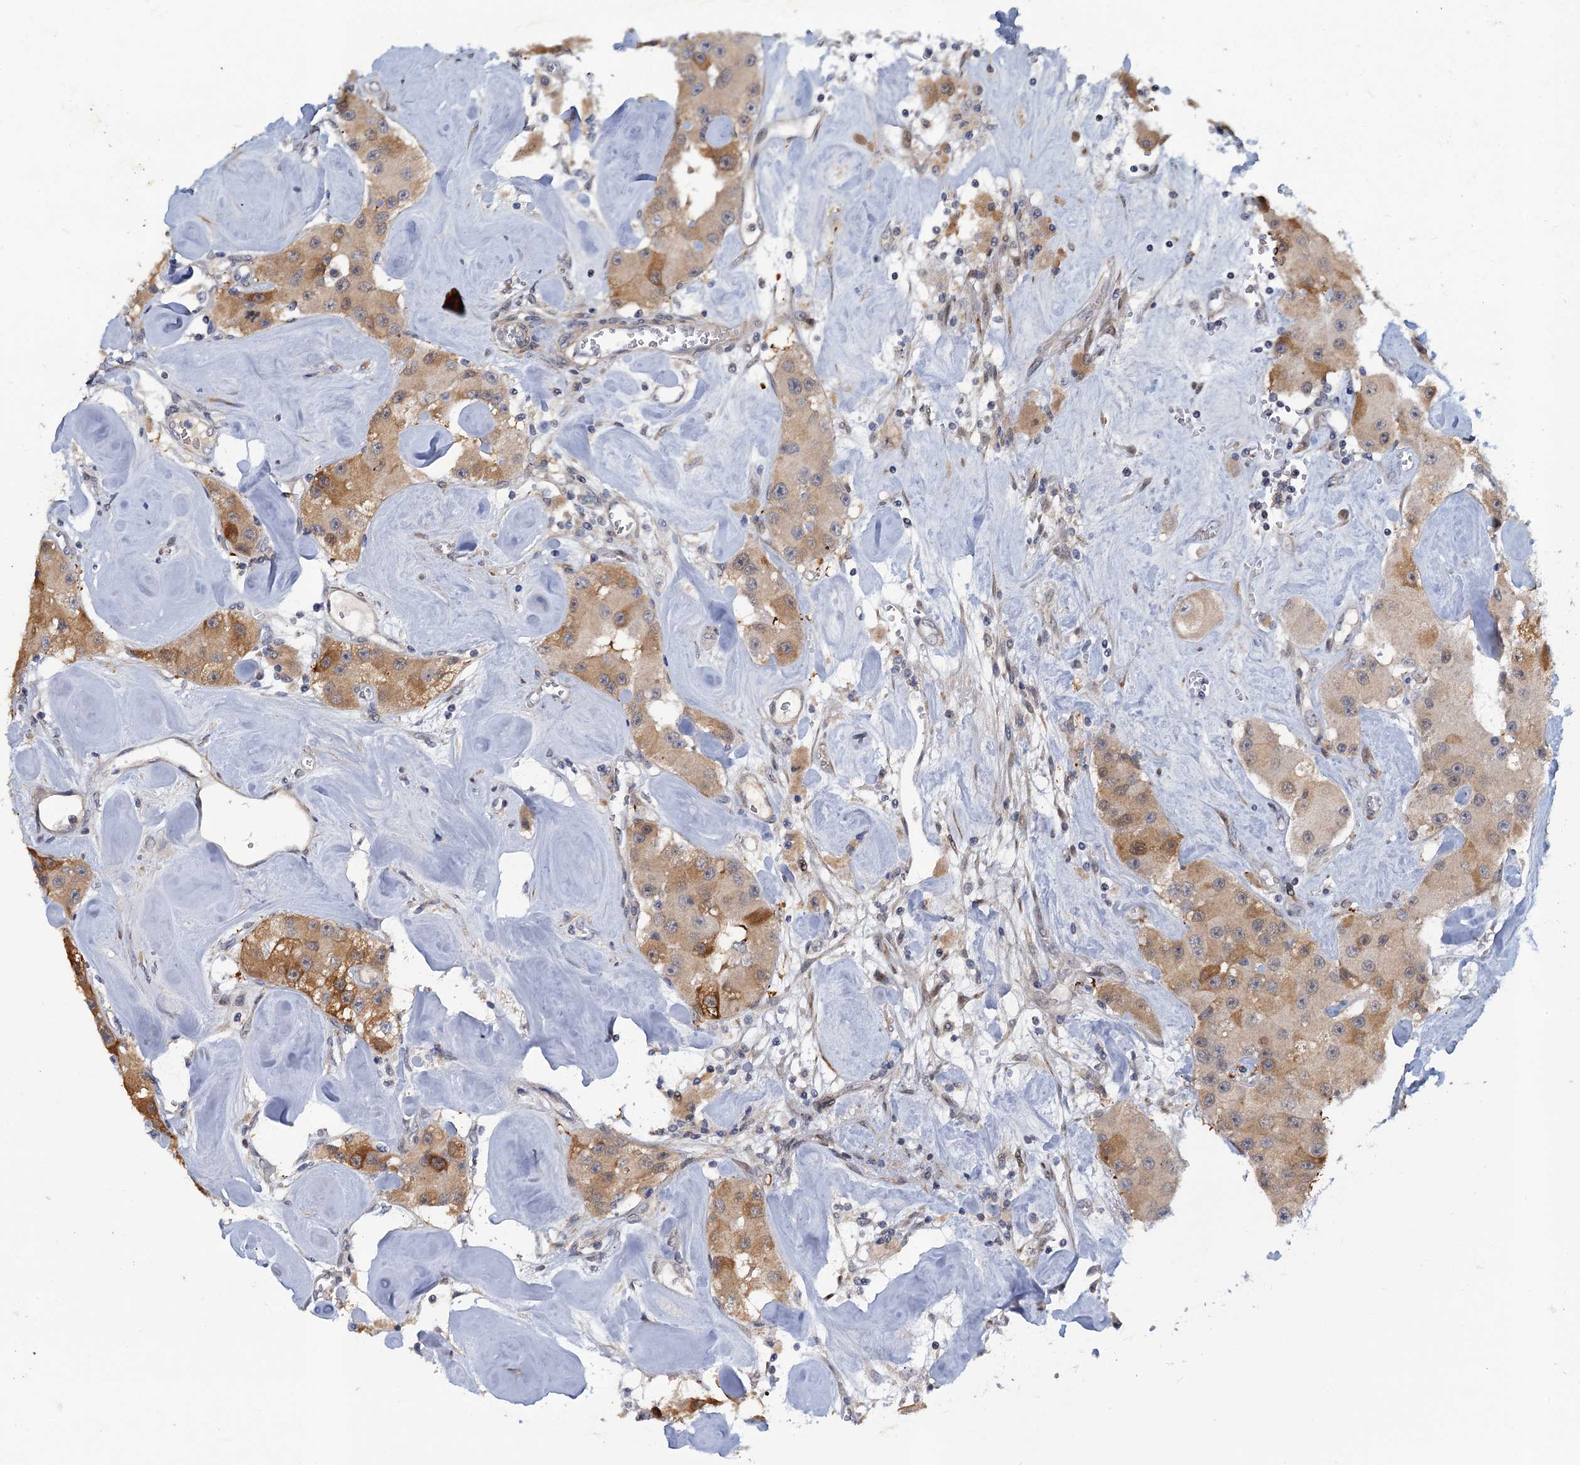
{"staining": {"intensity": "moderate", "quantity": ">75%", "location": "cytoplasmic/membranous"}, "tissue": "carcinoid", "cell_type": "Tumor cells", "image_type": "cancer", "snomed": [{"axis": "morphology", "description": "Carcinoid, malignant, NOS"}, {"axis": "topography", "description": "Pancreas"}], "caption": "Immunohistochemistry (IHC) of human carcinoid exhibits medium levels of moderate cytoplasmic/membranous expression in approximately >75% of tumor cells. Immunohistochemistry (IHC) stains the protein in brown and the nuclei are stained blue.", "gene": "MRFAP1", "patient": {"sex": "male", "age": 41}}